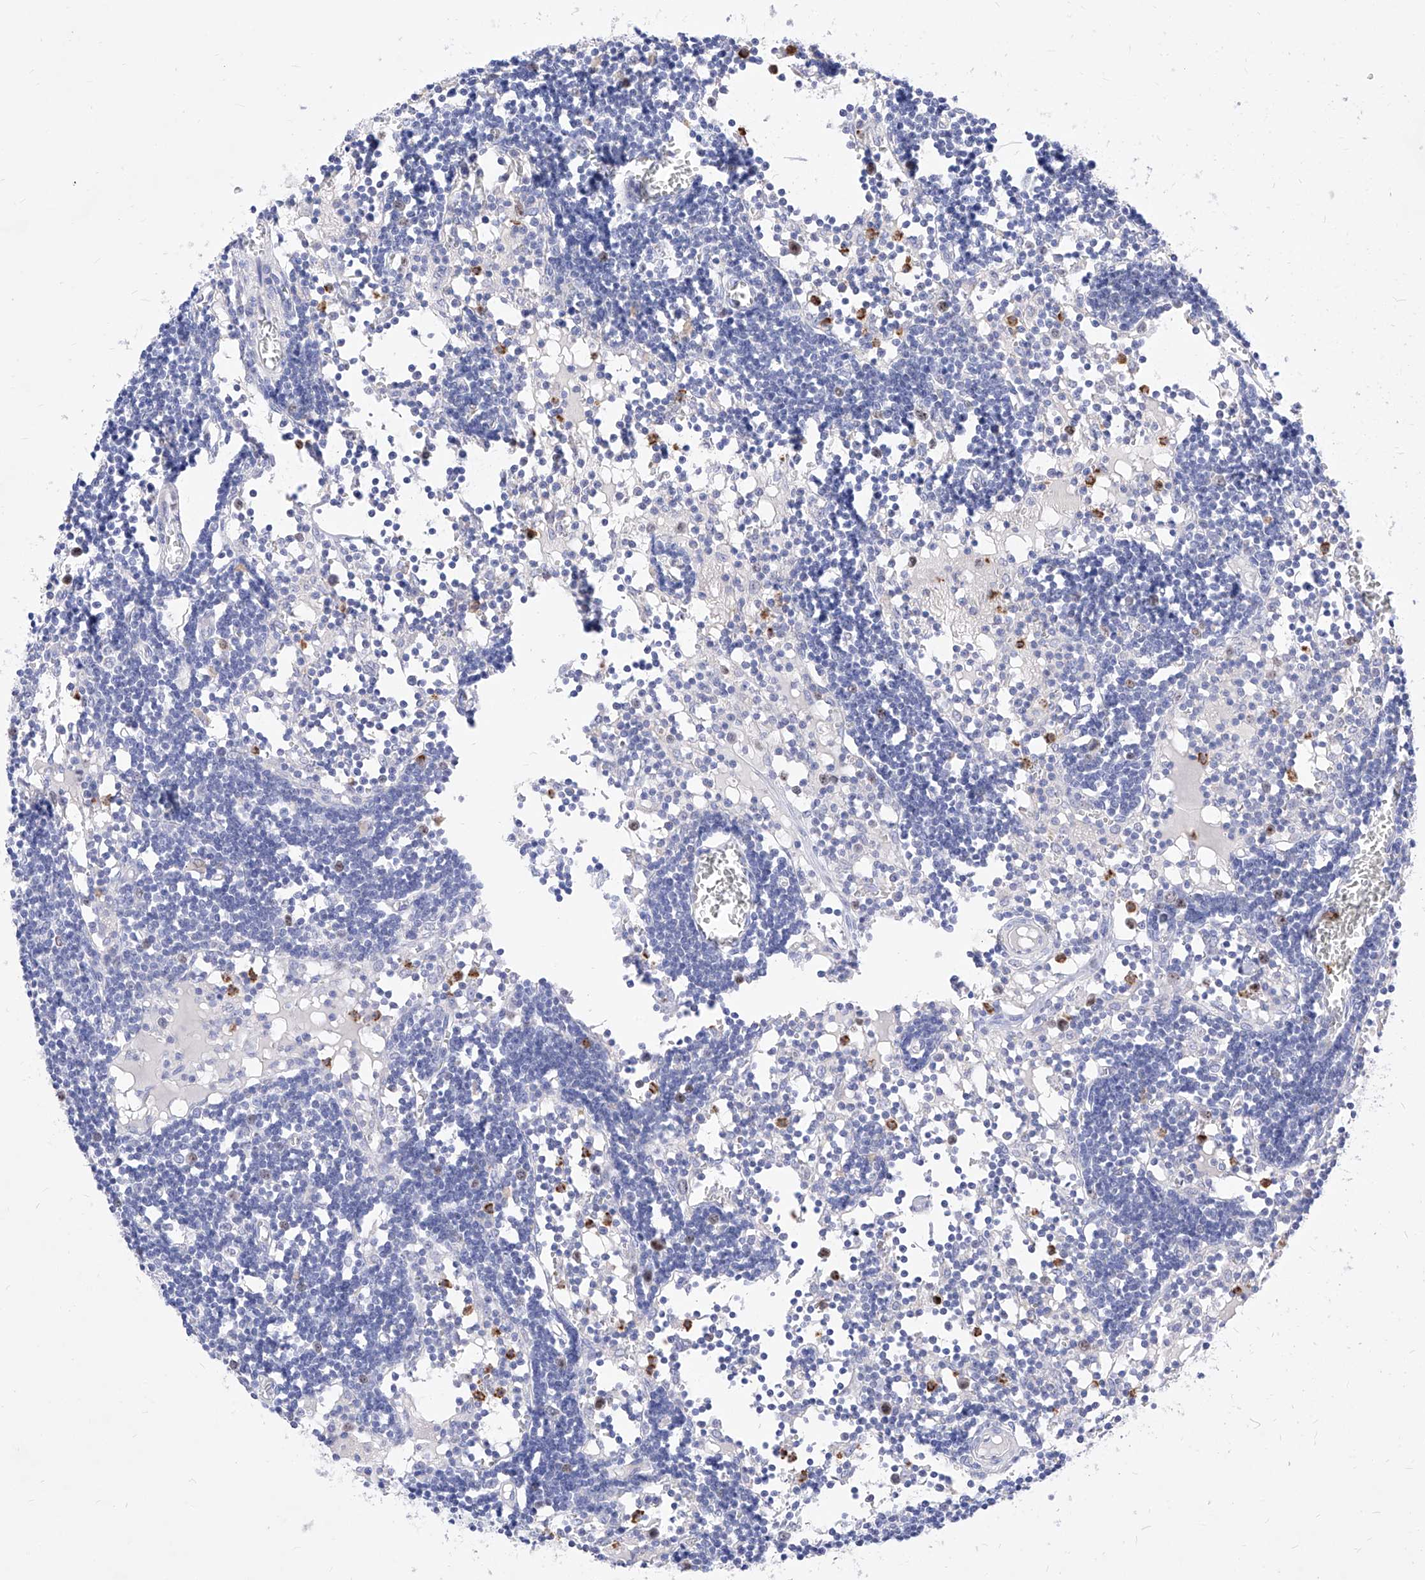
{"staining": {"intensity": "weak", "quantity": "<25%", "location": "nuclear"}, "tissue": "lymph node", "cell_type": "Germinal center cells", "image_type": "normal", "snomed": [{"axis": "morphology", "description": "Normal tissue, NOS"}, {"axis": "topography", "description": "Lymph node"}], "caption": "The IHC image has no significant staining in germinal center cells of lymph node. (Brightfield microscopy of DAB (3,3'-diaminobenzidine) immunohistochemistry (IHC) at high magnification).", "gene": "VAX1", "patient": {"sex": "female", "age": 11}}